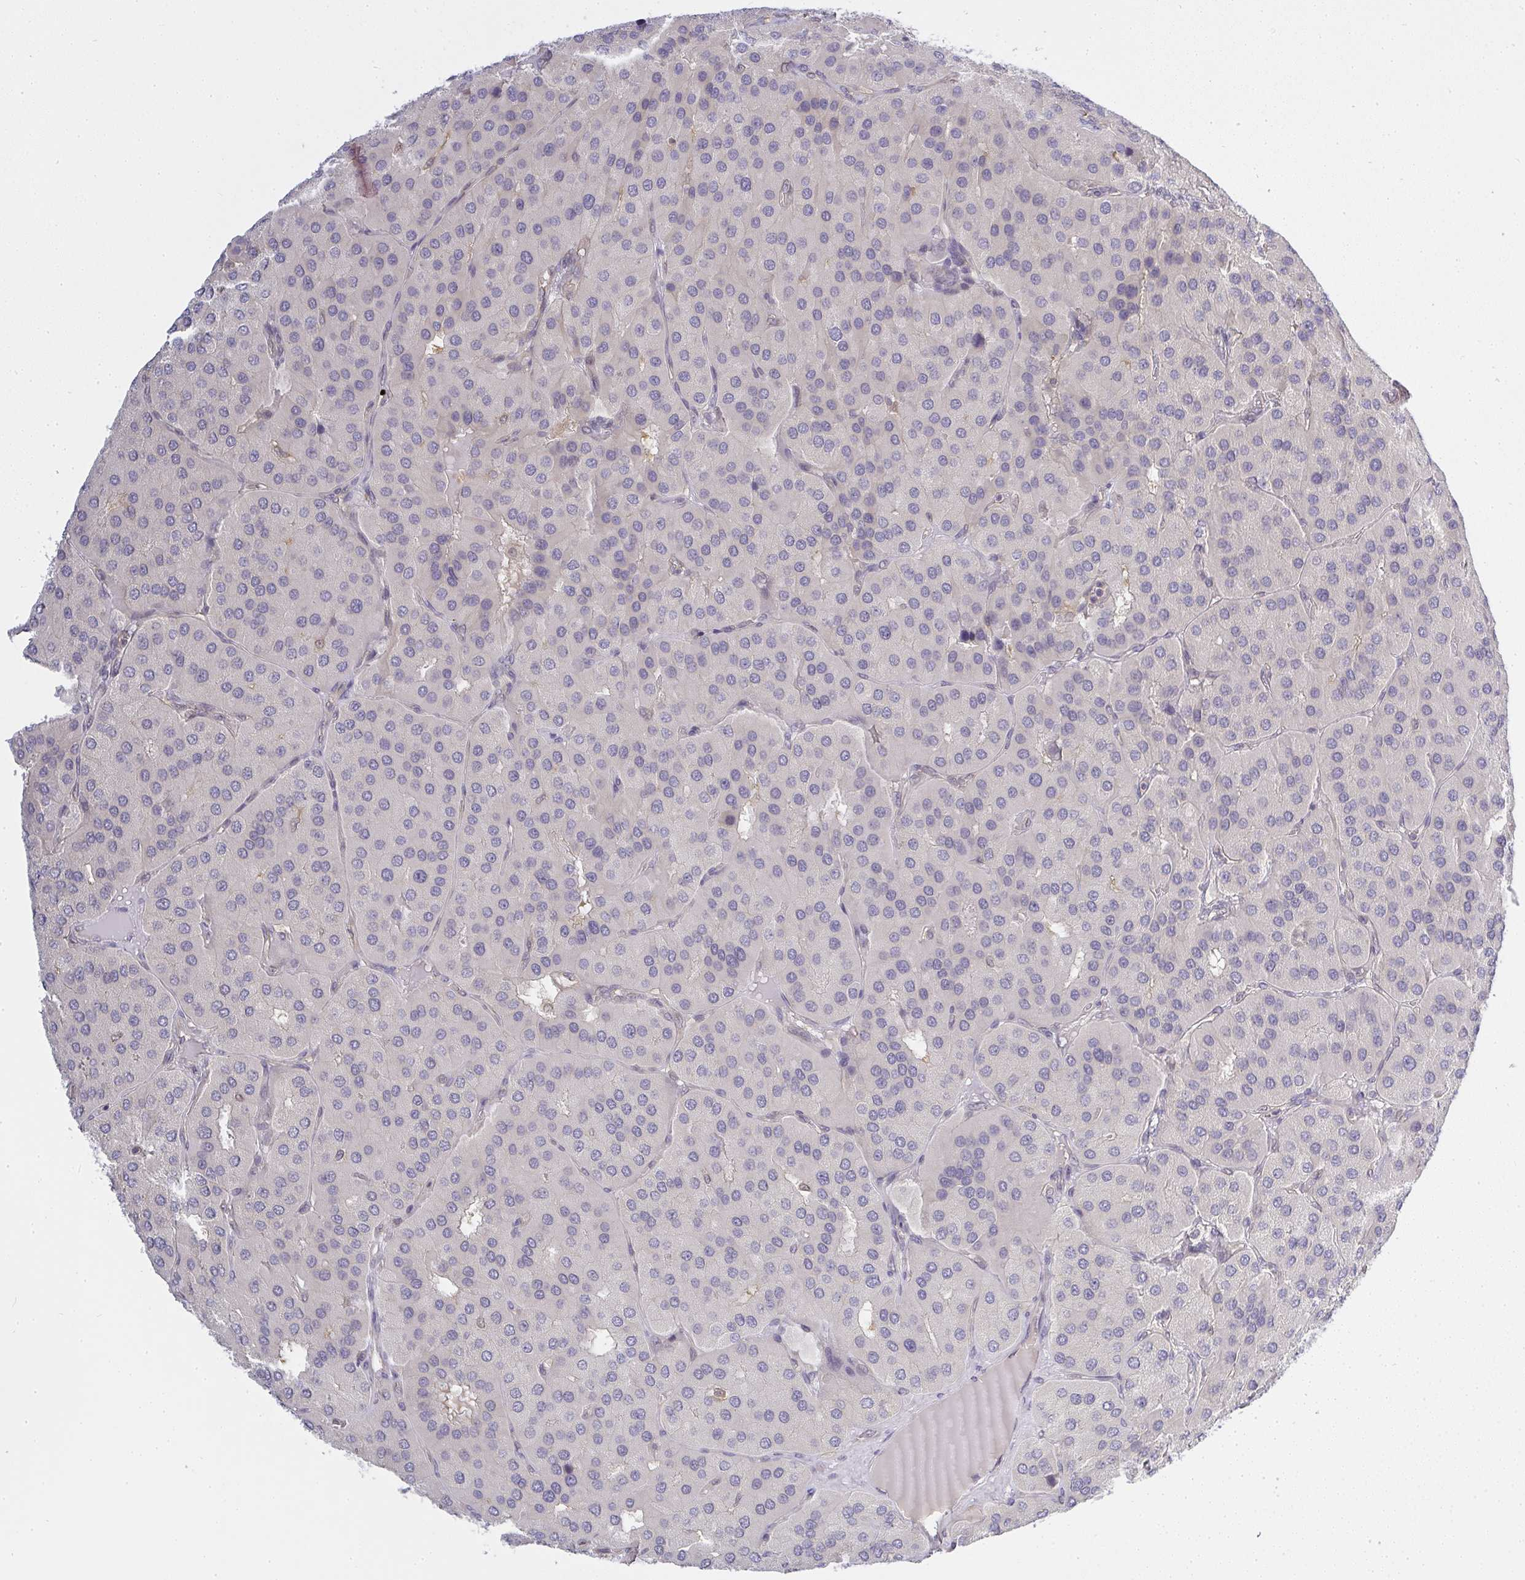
{"staining": {"intensity": "negative", "quantity": "none", "location": "none"}, "tissue": "parathyroid gland", "cell_type": "Glandular cells", "image_type": "normal", "snomed": [{"axis": "morphology", "description": "Normal tissue, NOS"}, {"axis": "morphology", "description": "Adenoma, NOS"}, {"axis": "topography", "description": "Parathyroid gland"}], "caption": "DAB (3,3'-diaminobenzidine) immunohistochemical staining of normal human parathyroid gland demonstrates no significant expression in glandular cells. (DAB (3,3'-diaminobenzidine) immunohistochemistry (IHC), high magnification).", "gene": "GSDMB", "patient": {"sex": "female", "age": 86}}